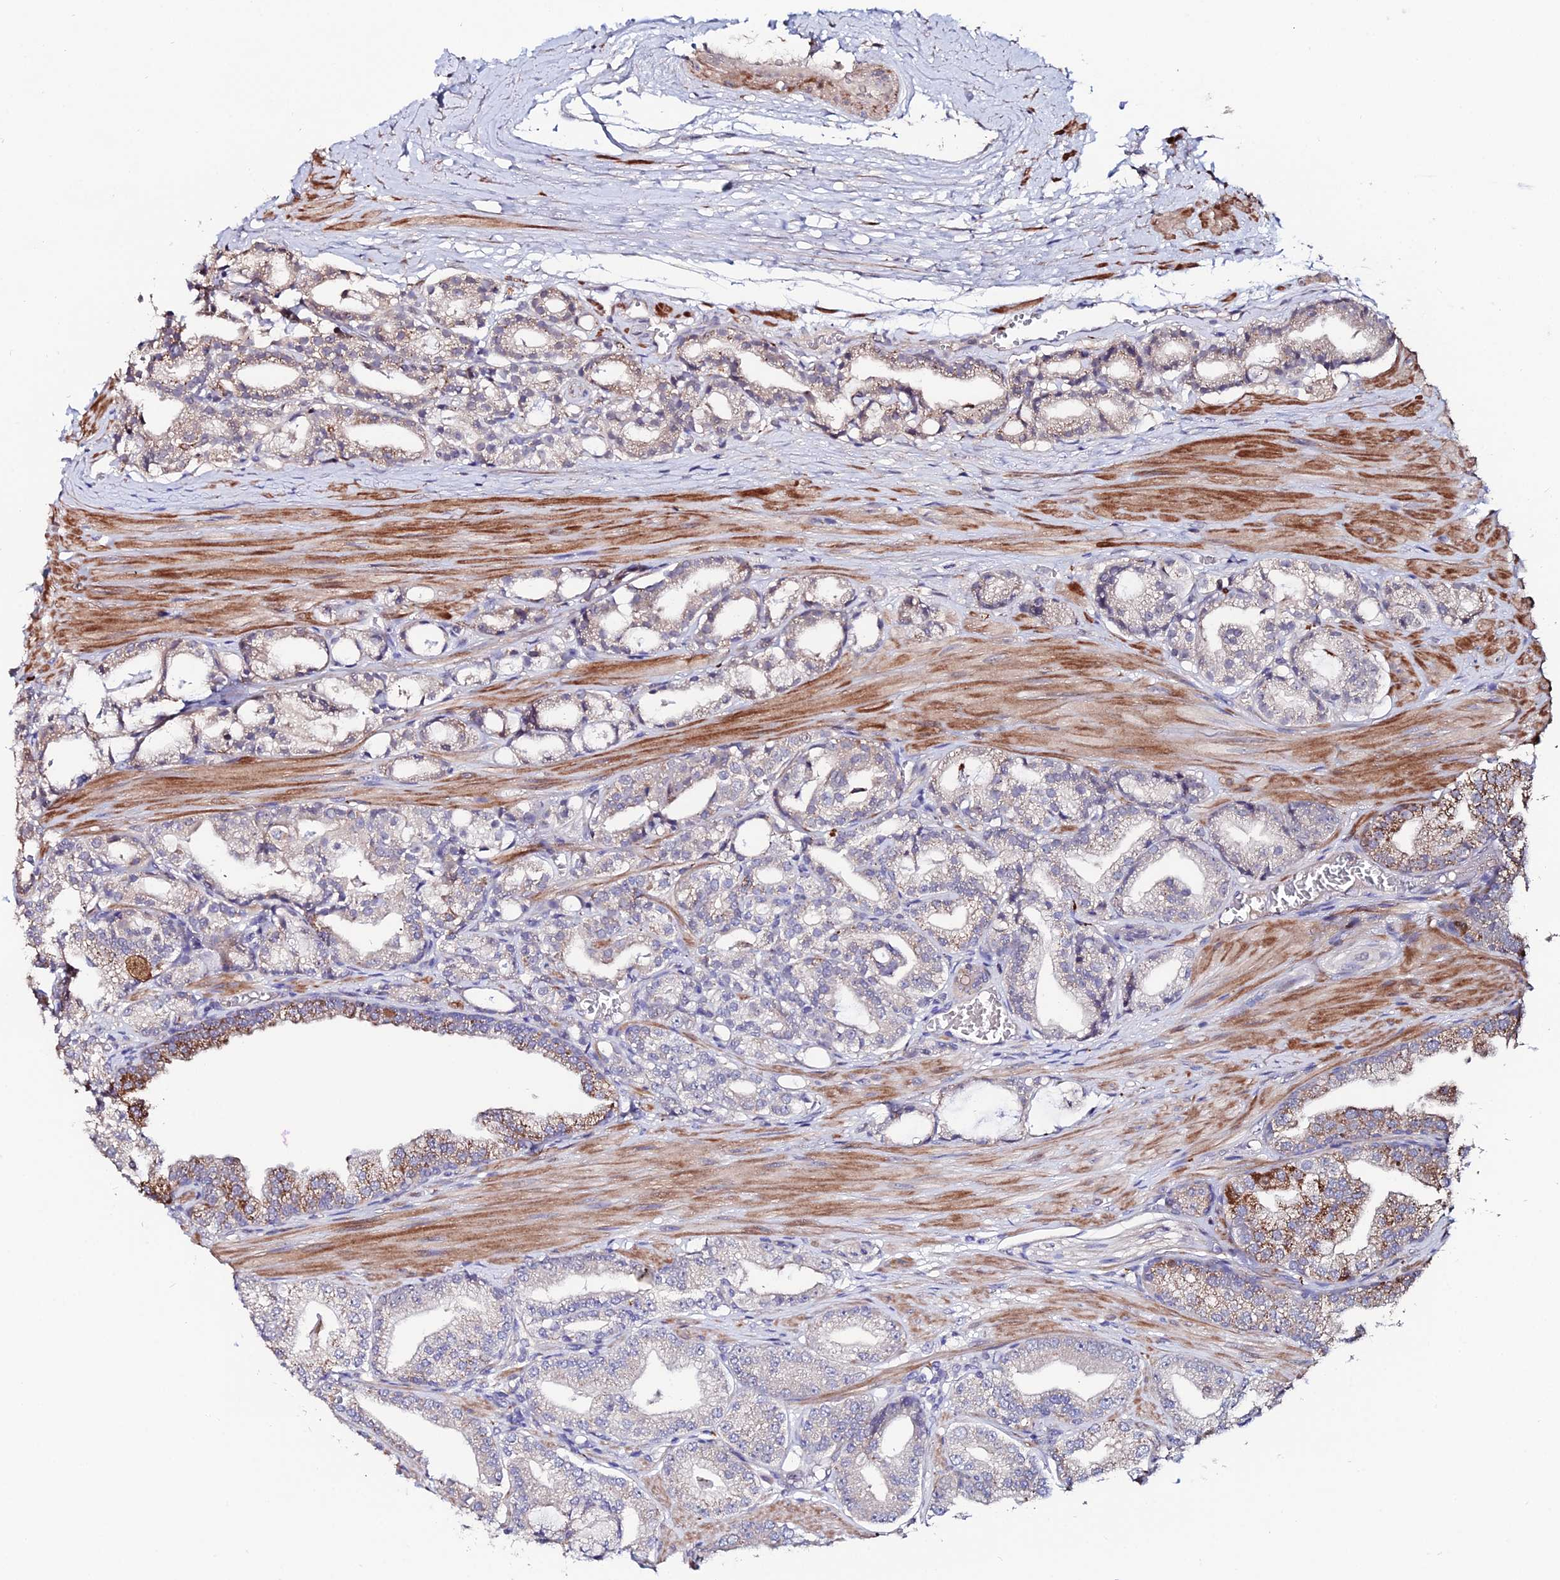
{"staining": {"intensity": "weak", "quantity": "<25%", "location": "cytoplasmic/membranous"}, "tissue": "prostate cancer", "cell_type": "Tumor cells", "image_type": "cancer", "snomed": [{"axis": "morphology", "description": "Adenocarcinoma, High grade"}, {"axis": "topography", "description": "Prostate"}], "caption": "The image demonstrates no significant positivity in tumor cells of prostate cancer (adenocarcinoma (high-grade)).", "gene": "ACTR5", "patient": {"sex": "male", "age": 71}}